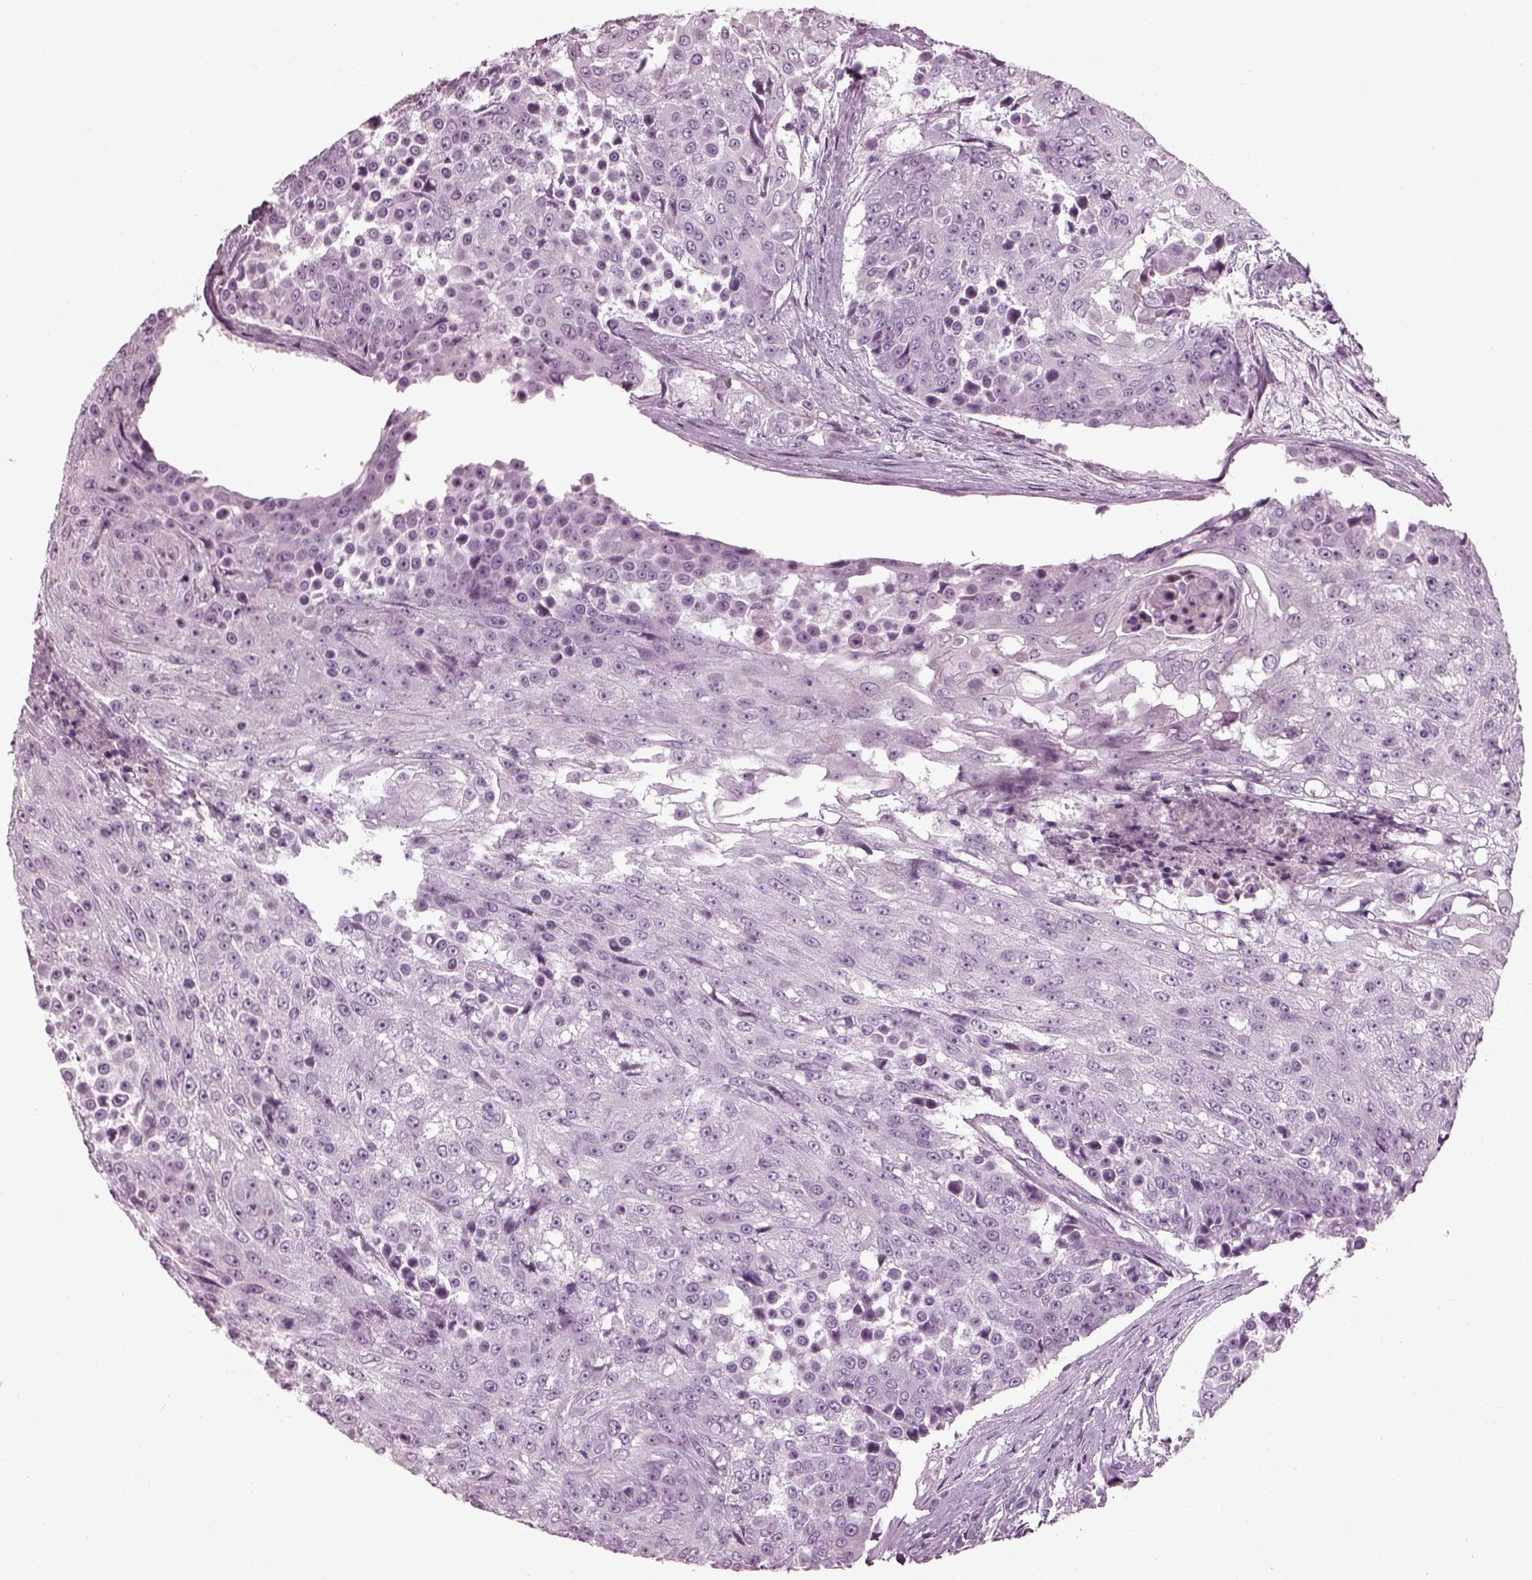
{"staining": {"intensity": "negative", "quantity": "none", "location": "none"}, "tissue": "urothelial cancer", "cell_type": "Tumor cells", "image_type": "cancer", "snomed": [{"axis": "morphology", "description": "Urothelial carcinoma, High grade"}, {"axis": "topography", "description": "Urinary bladder"}], "caption": "IHC of human high-grade urothelial carcinoma exhibits no staining in tumor cells. (DAB (3,3'-diaminobenzidine) immunohistochemistry with hematoxylin counter stain).", "gene": "DPYSL5", "patient": {"sex": "female", "age": 63}}